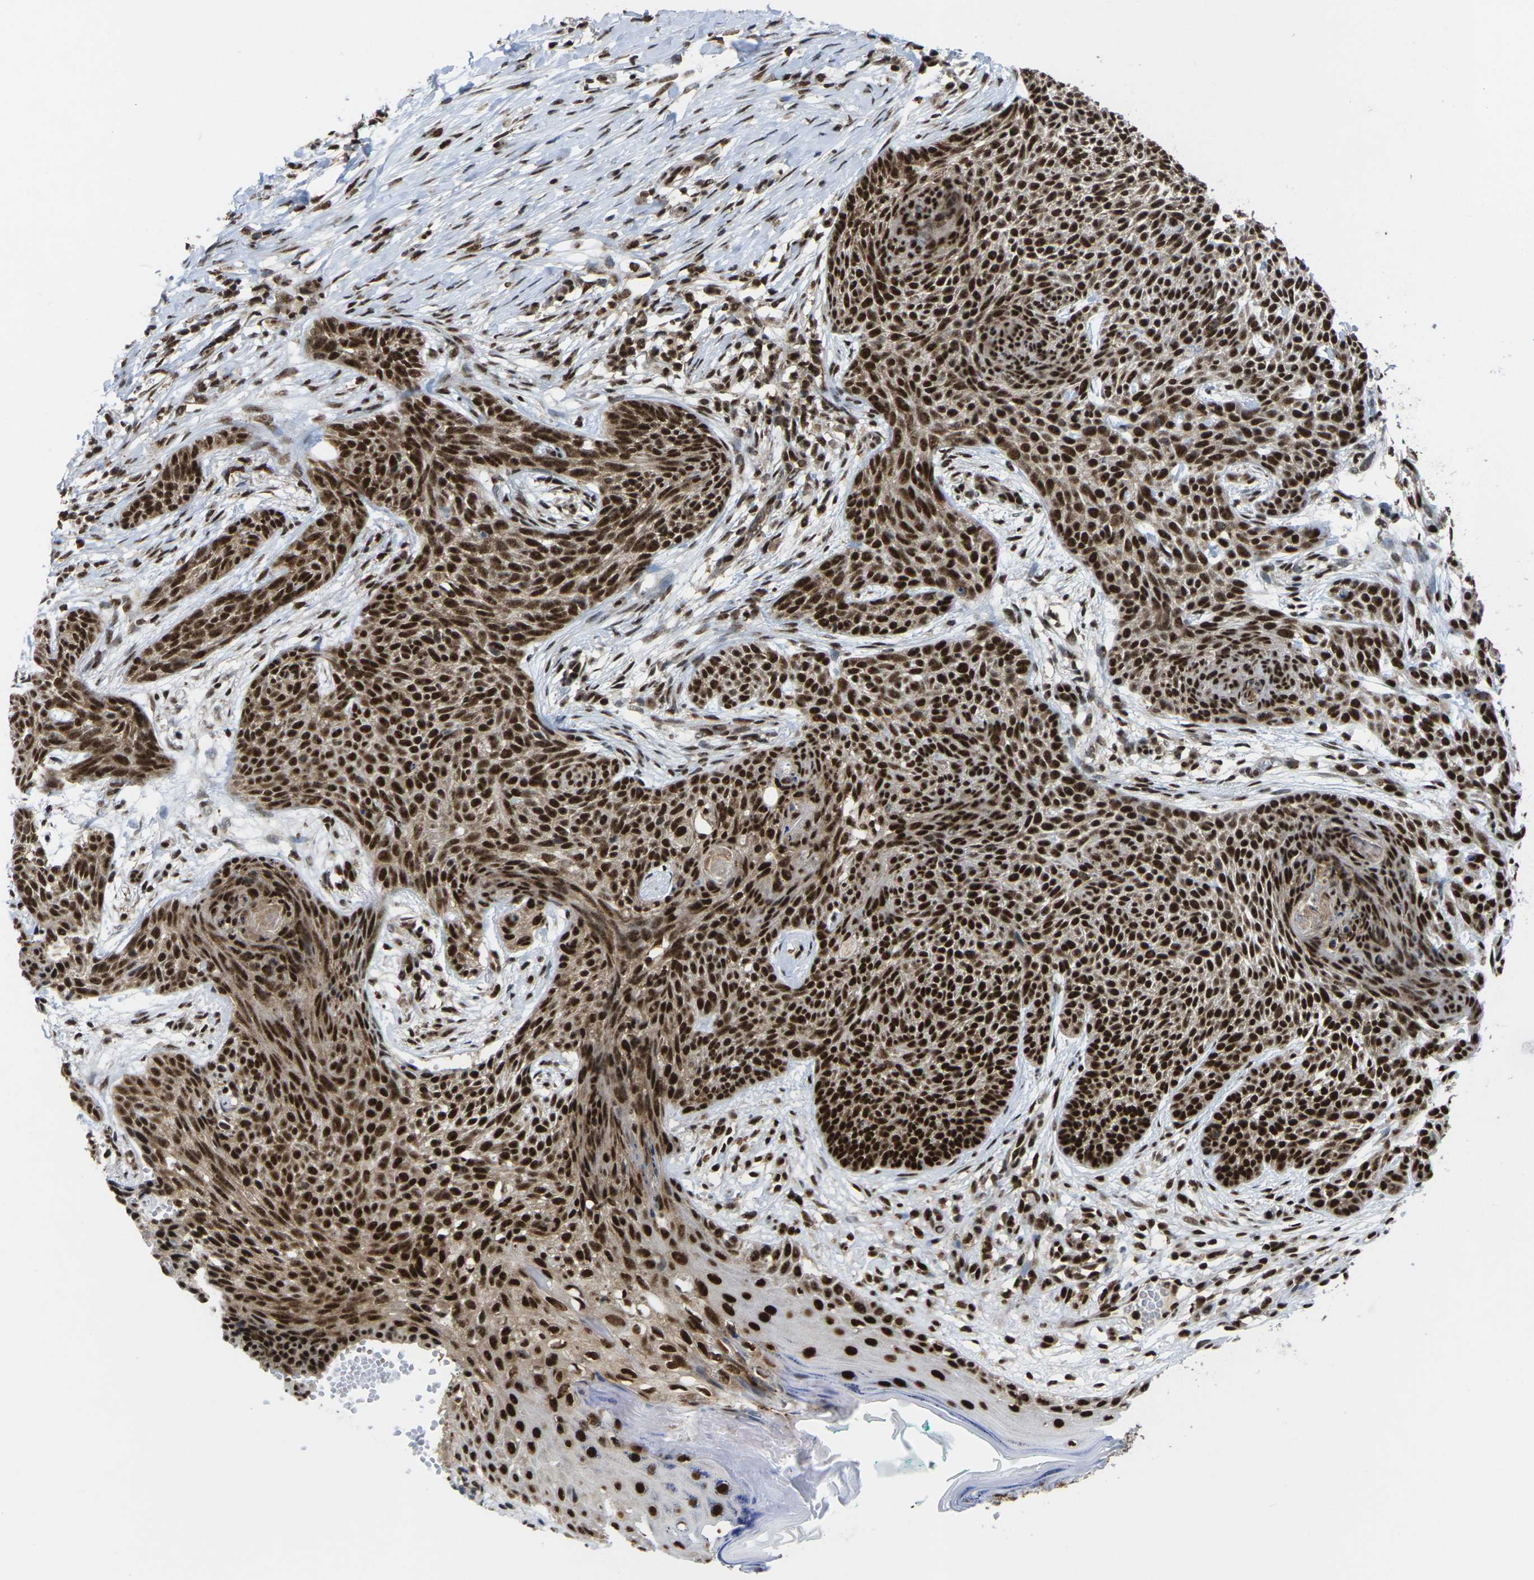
{"staining": {"intensity": "strong", "quantity": ">75%", "location": "nuclear"}, "tissue": "skin cancer", "cell_type": "Tumor cells", "image_type": "cancer", "snomed": [{"axis": "morphology", "description": "Basal cell carcinoma"}, {"axis": "topography", "description": "Skin"}], "caption": "Human skin cancer stained with a brown dye shows strong nuclear positive positivity in about >75% of tumor cells.", "gene": "MAGOH", "patient": {"sex": "female", "age": 59}}